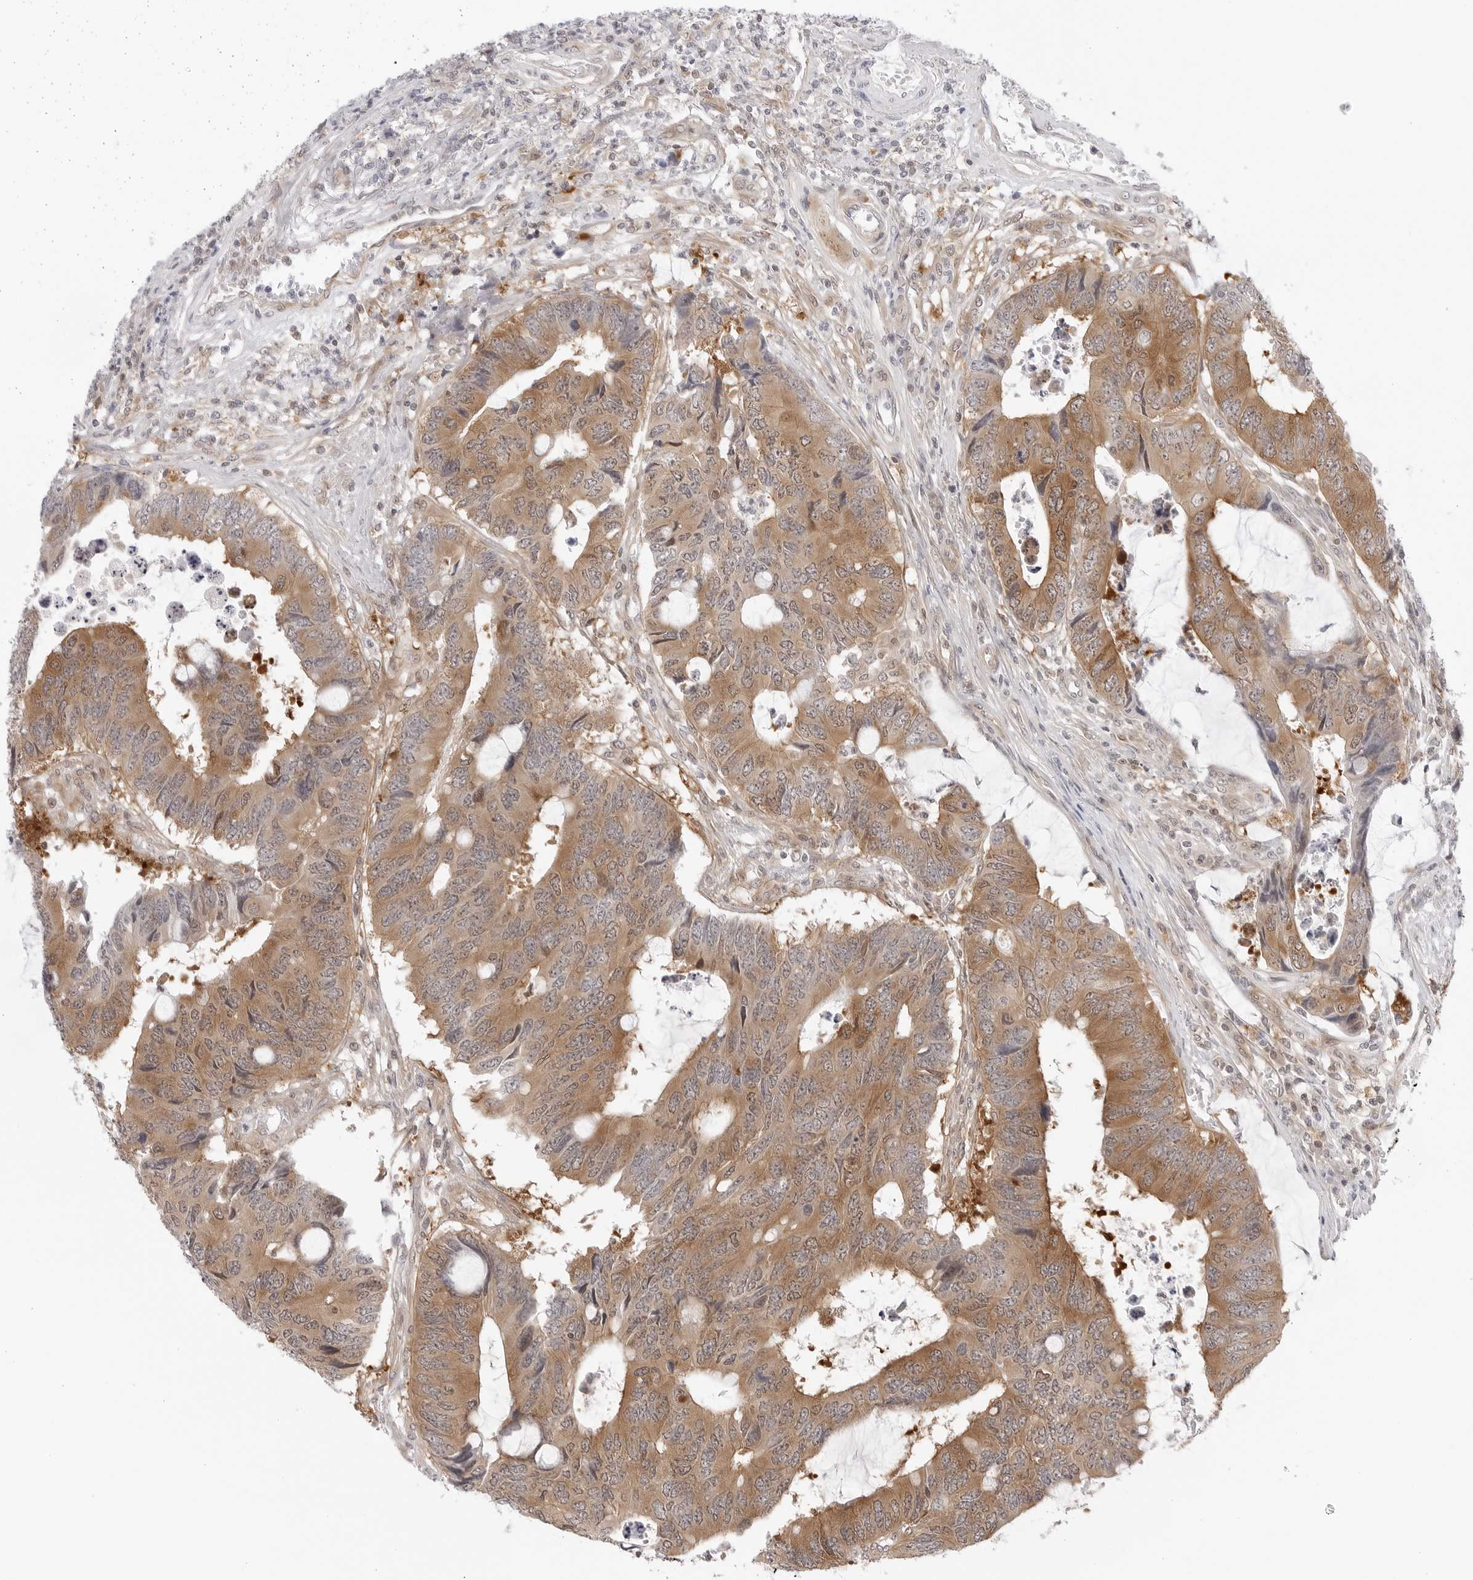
{"staining": {"intensity": "moderate", "quantity": ">75%", "location": "cytoplasmic/membranous"}, "tissue": "colorectal cancer", "cell_type": "Tumor cells", "image_type": "cancer", "snomed": [{"axis": "morphology", "description": "Adenocarcinoma, NOS"}, {"axis": "topography", "description": "Rectum"}], "caption": "Approximately >75% of tumor cells in human colorectal cancer (adenocarcinoma) reveal moderate cytoplasmic/membranous protein expression as visualized by brown immunohistochemical staining.", "gene": "NUDC", "patient": {"sex": "male", "age": 84}}